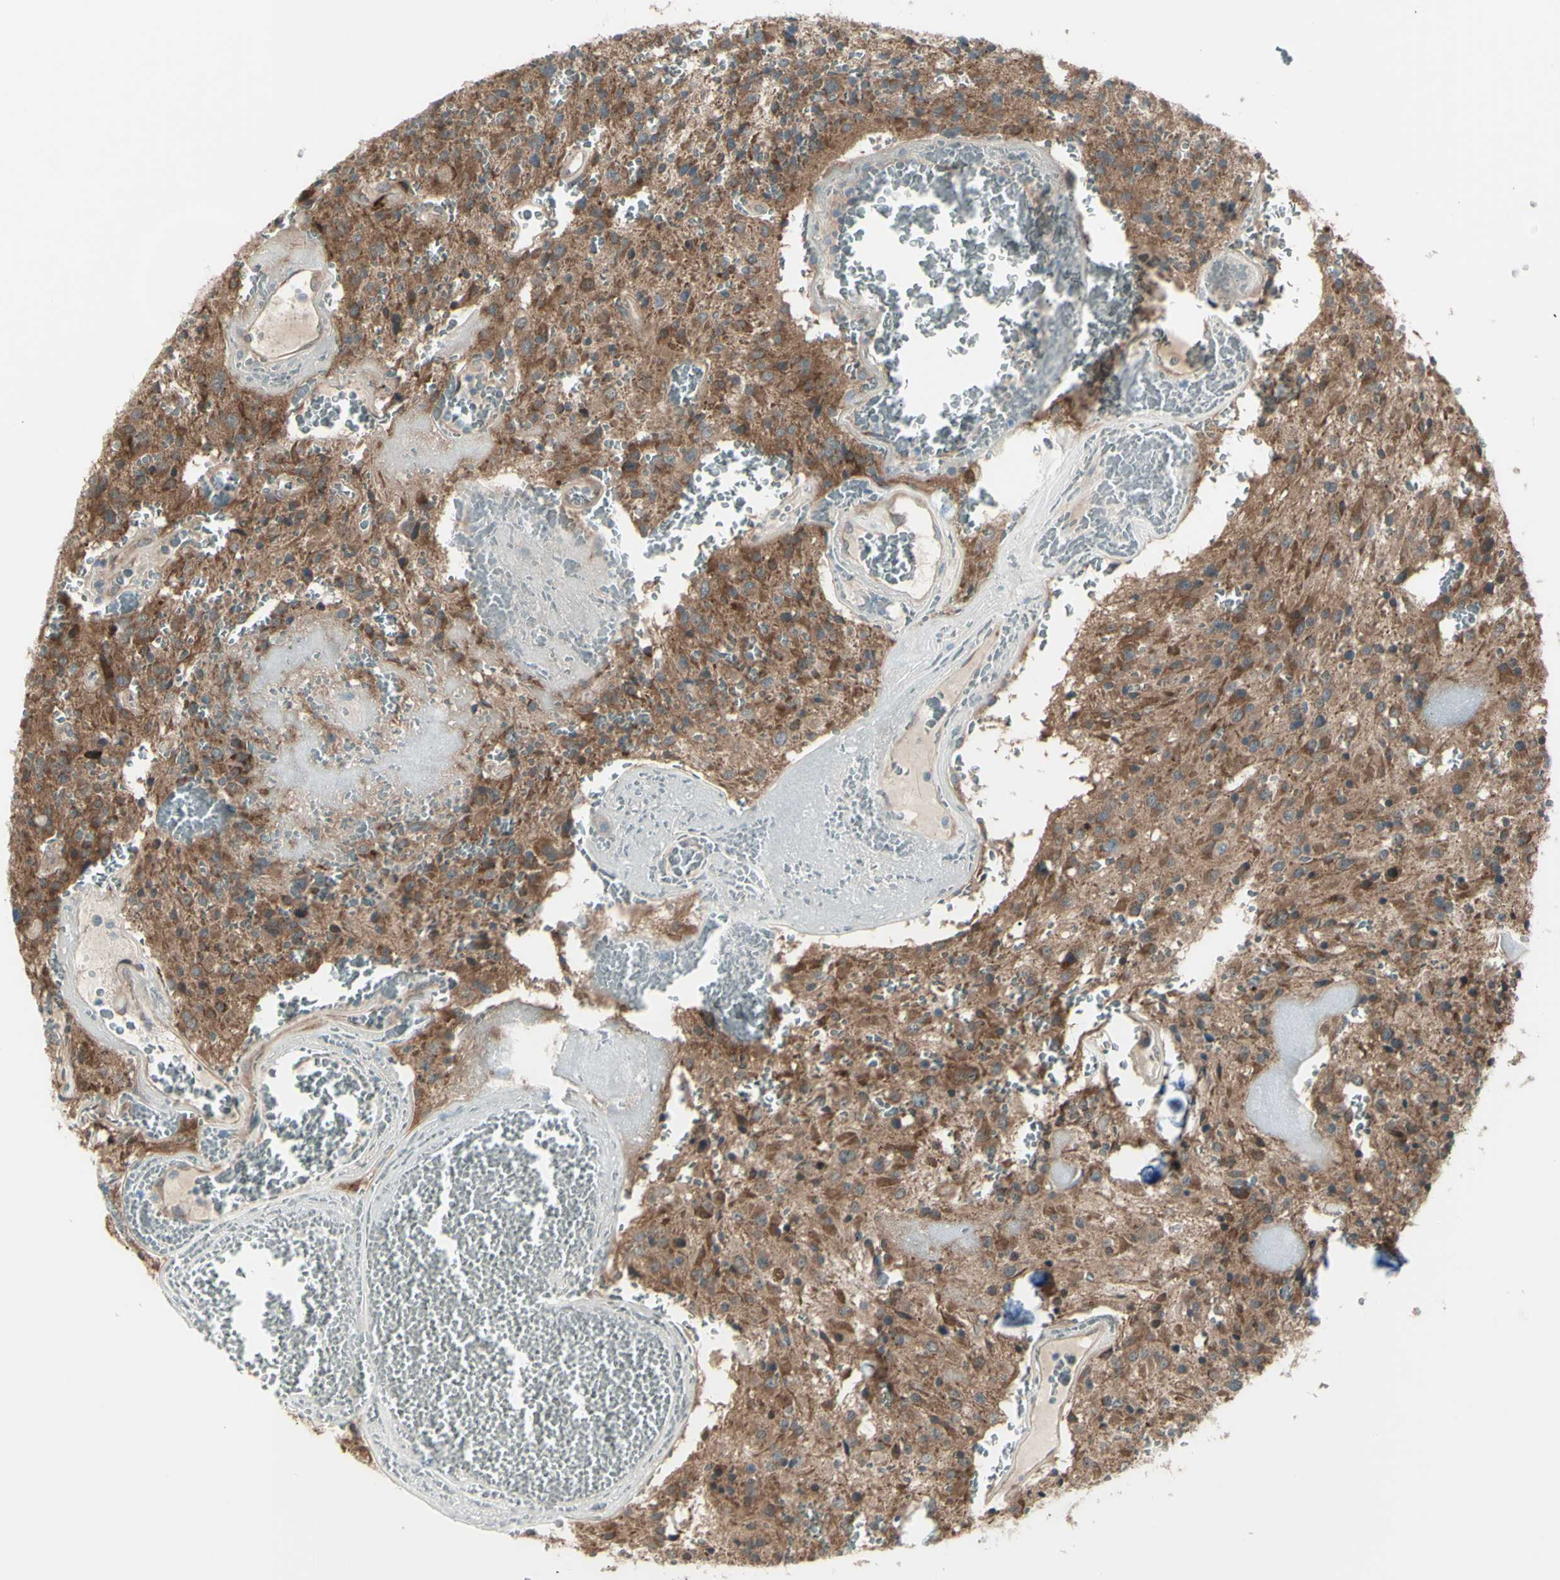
{"staining": {"intensity": "moderate", "quantity": ">75%", "location": "cytoplasmic/membranous"}, "tissue": "glioma", "cell_type": "Tumor cells", "image_type": "cancer", "snomed": [{"axis": "morphology", "description": "Glioma, malignant, Low grade"}, {"axis": "topography", "description": "Brain"}], "caption": "Protein expression analysis of glioma exhibits moderate cytoplasmic/membranous positivity in approximately >75% of tumor cells.", "gene": "NAXD", "patient": {"sex": "male", "age": 58}}